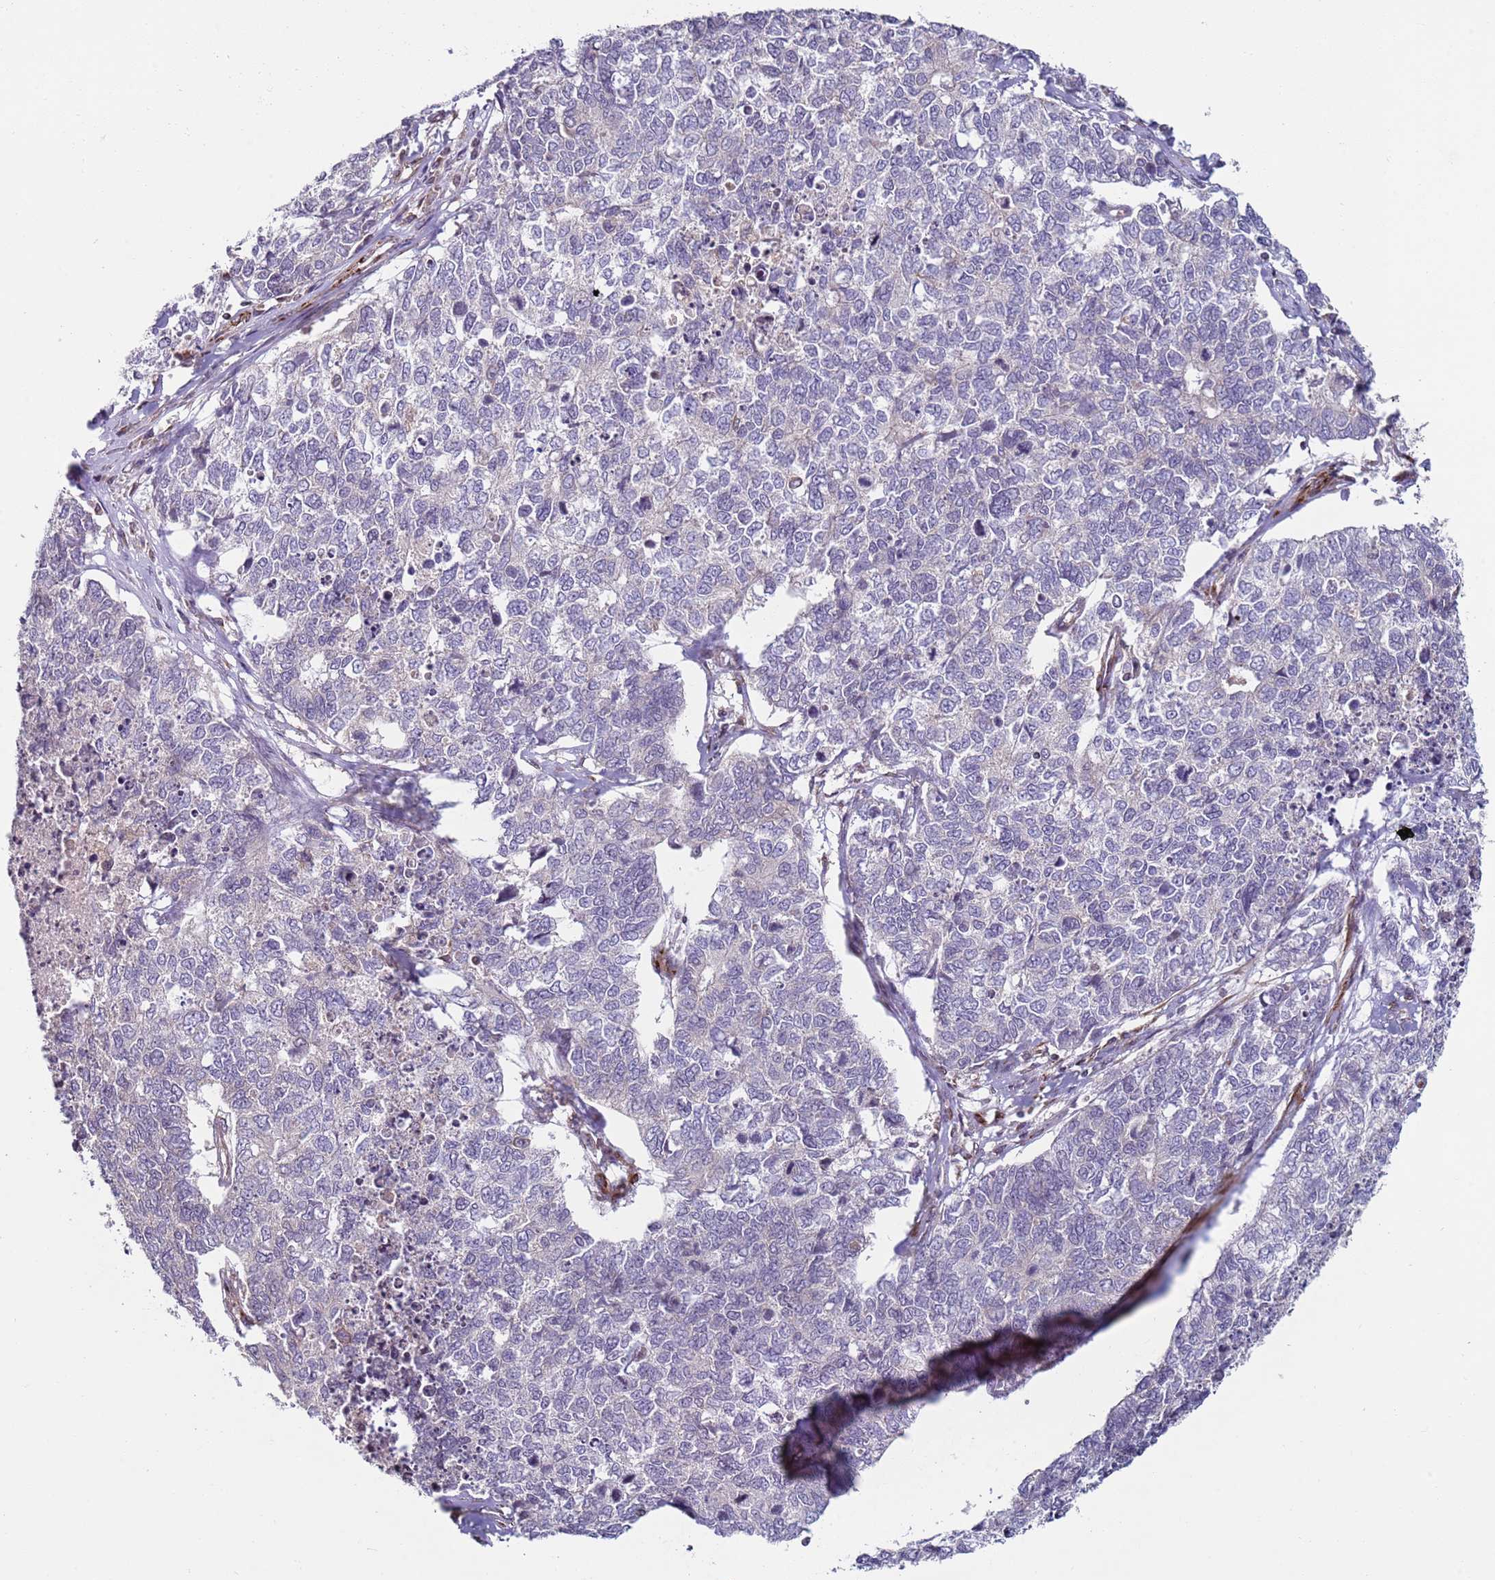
{"staining": {"intensity": "negative", "quantity": "none", "location": "none"}, "tissue": "cervical cancer", "cell_type": "Tumor cells", "image_type": "cancer", "snomed": [{"axis": "morphology", "description": "Squamous cell carcinoma, NOS"}, {"axis": "topography", "description": "Cervix"}], "caption": "Cervical cancer (squamous cell carcinoma) was stained to show a protein in brown. There is no significant staining in tumor cells. (Brightfield microscopy of DAB IHC at high magnification).", "gene": "SNAPC4", "patient": {"sex": "female", "age": 63}}